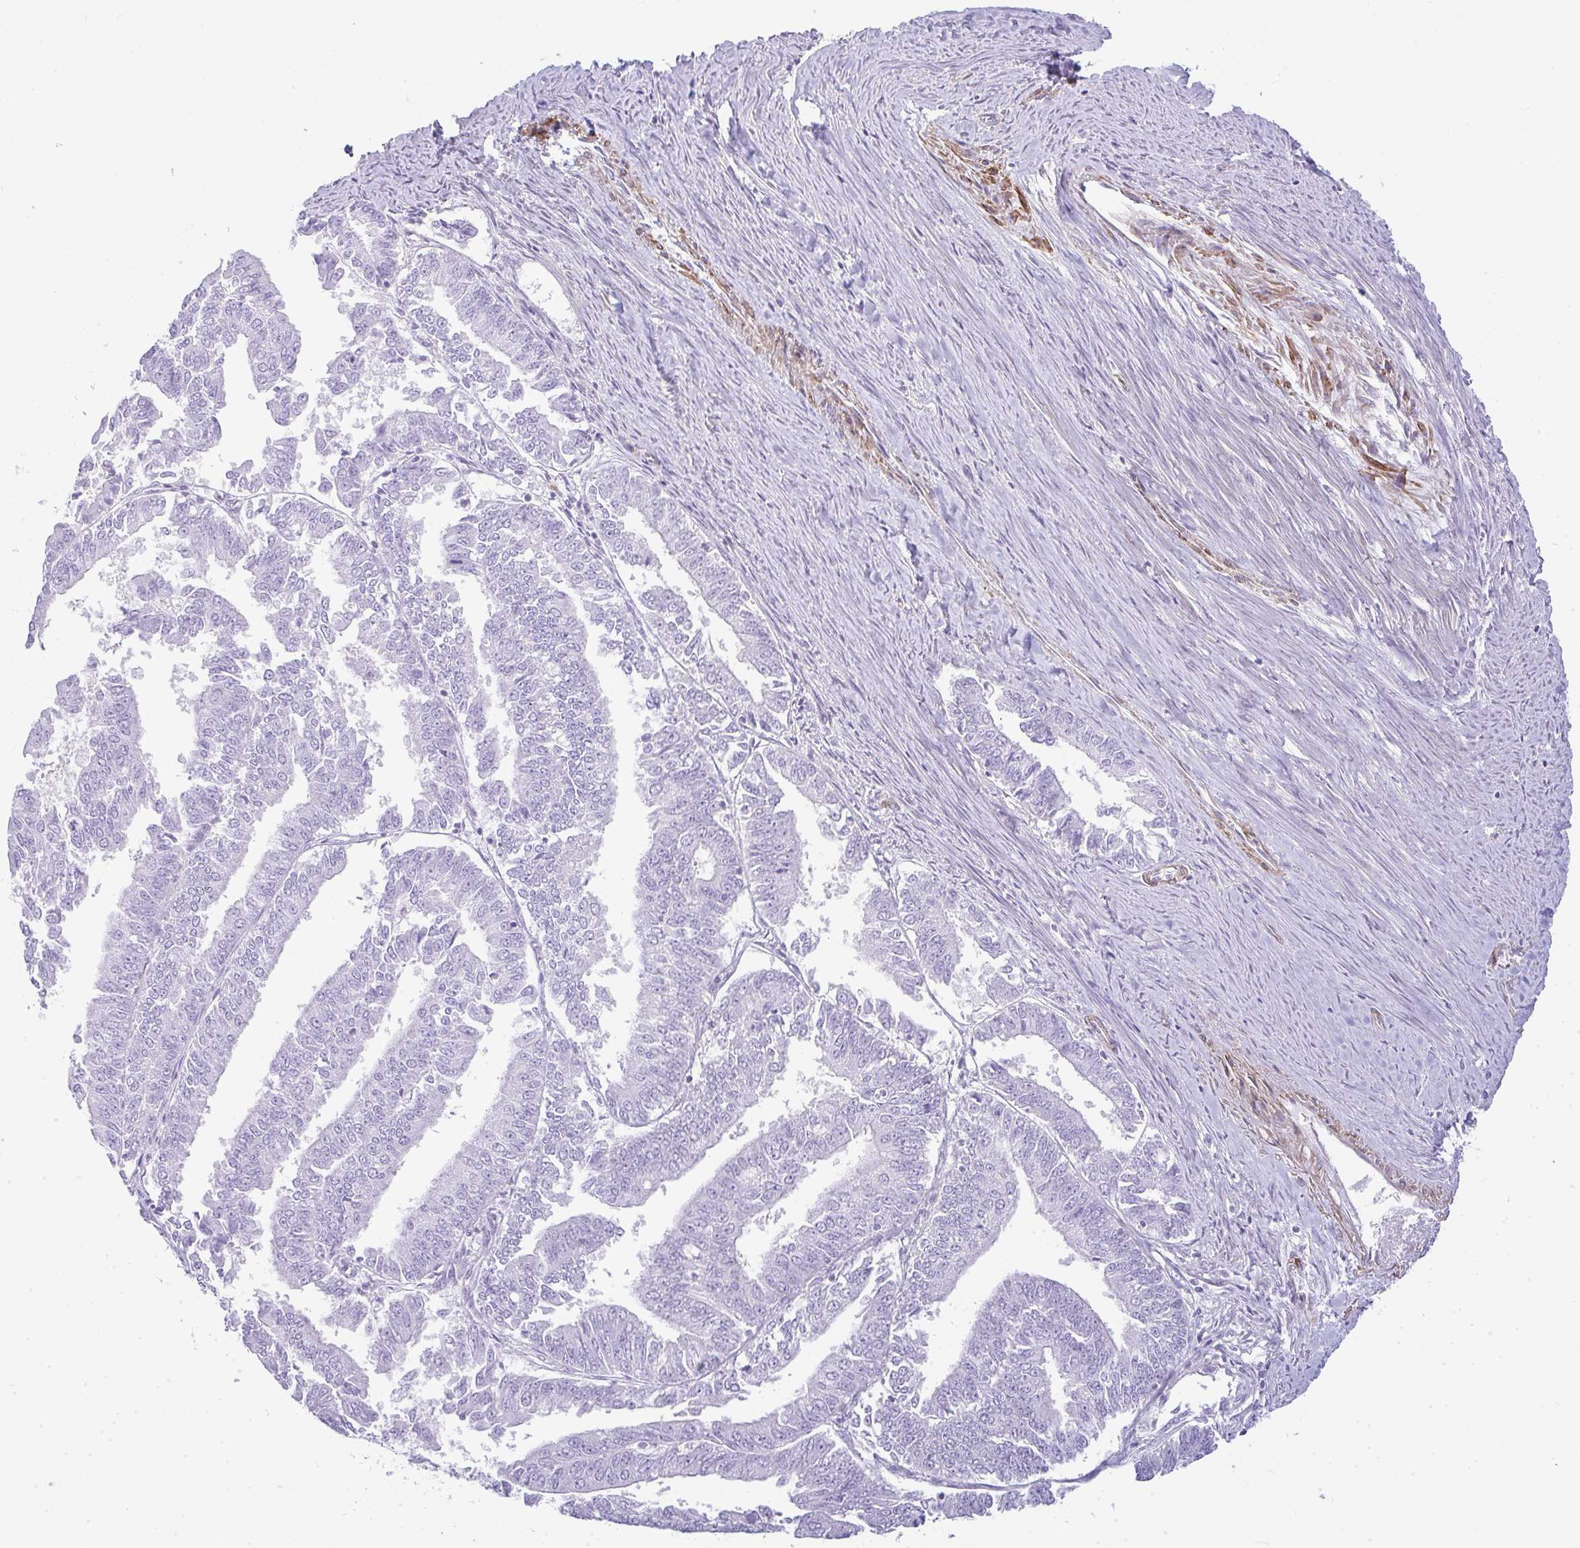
{"staining": {"intensity": "negative", "quantity": "none", "location": "none"}, "tissue": "endometrial cancer", "cell_type": "Tumor cells", "image_type": "cancer", "snomed": [{"axis": "morphology", "description": "Adenocarcinoma, NOS"}, {"axis": "topography", "description": "Endometrium"}], "caption": "High power microscopy image of an IHC image of endometrial cancer, revealing no significant staining in tumor cells.", "gene": "CDRT15", "patient": {"sex": "female", "age": 73}}